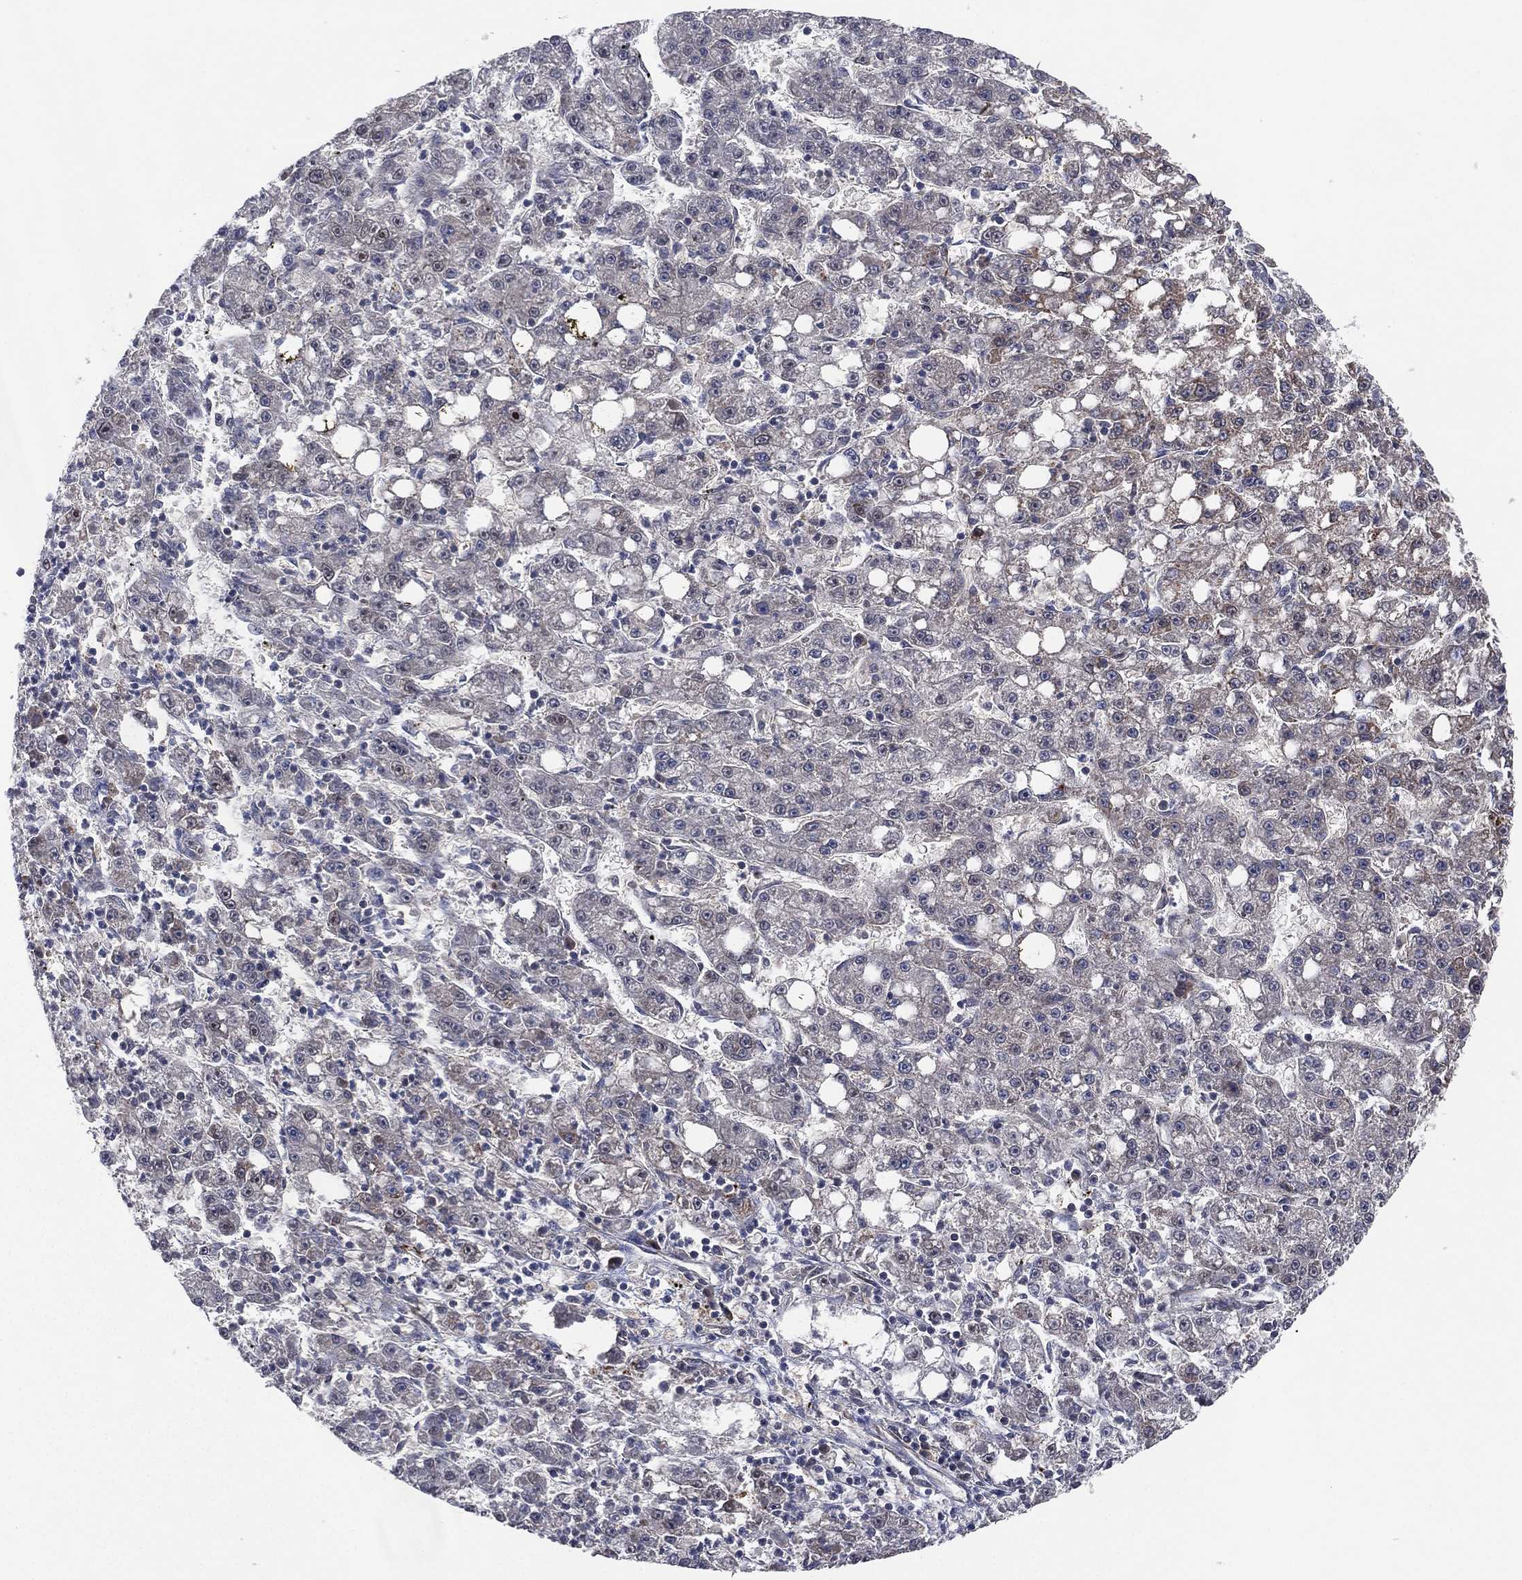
{"staining": {"intensity": "negative", "quantity": "none", "location": "none"}, "tissue": "liver cancer", "cell_type": "Tumor cells", "image_type": "cancer", "snomed": [{"axis": "morphology", "description": "Carcinoma, Hepatocellular, NOS"}, {"axis": "topography", "description": "Liver"}], "caption": "Immunohistochemical staining of liver cancer (hepatocellular carcinoma) demonstrates no significant staining in tumor cells.", "gene": "FAM104A", "patient": {"sex": "female", "age": 65}}